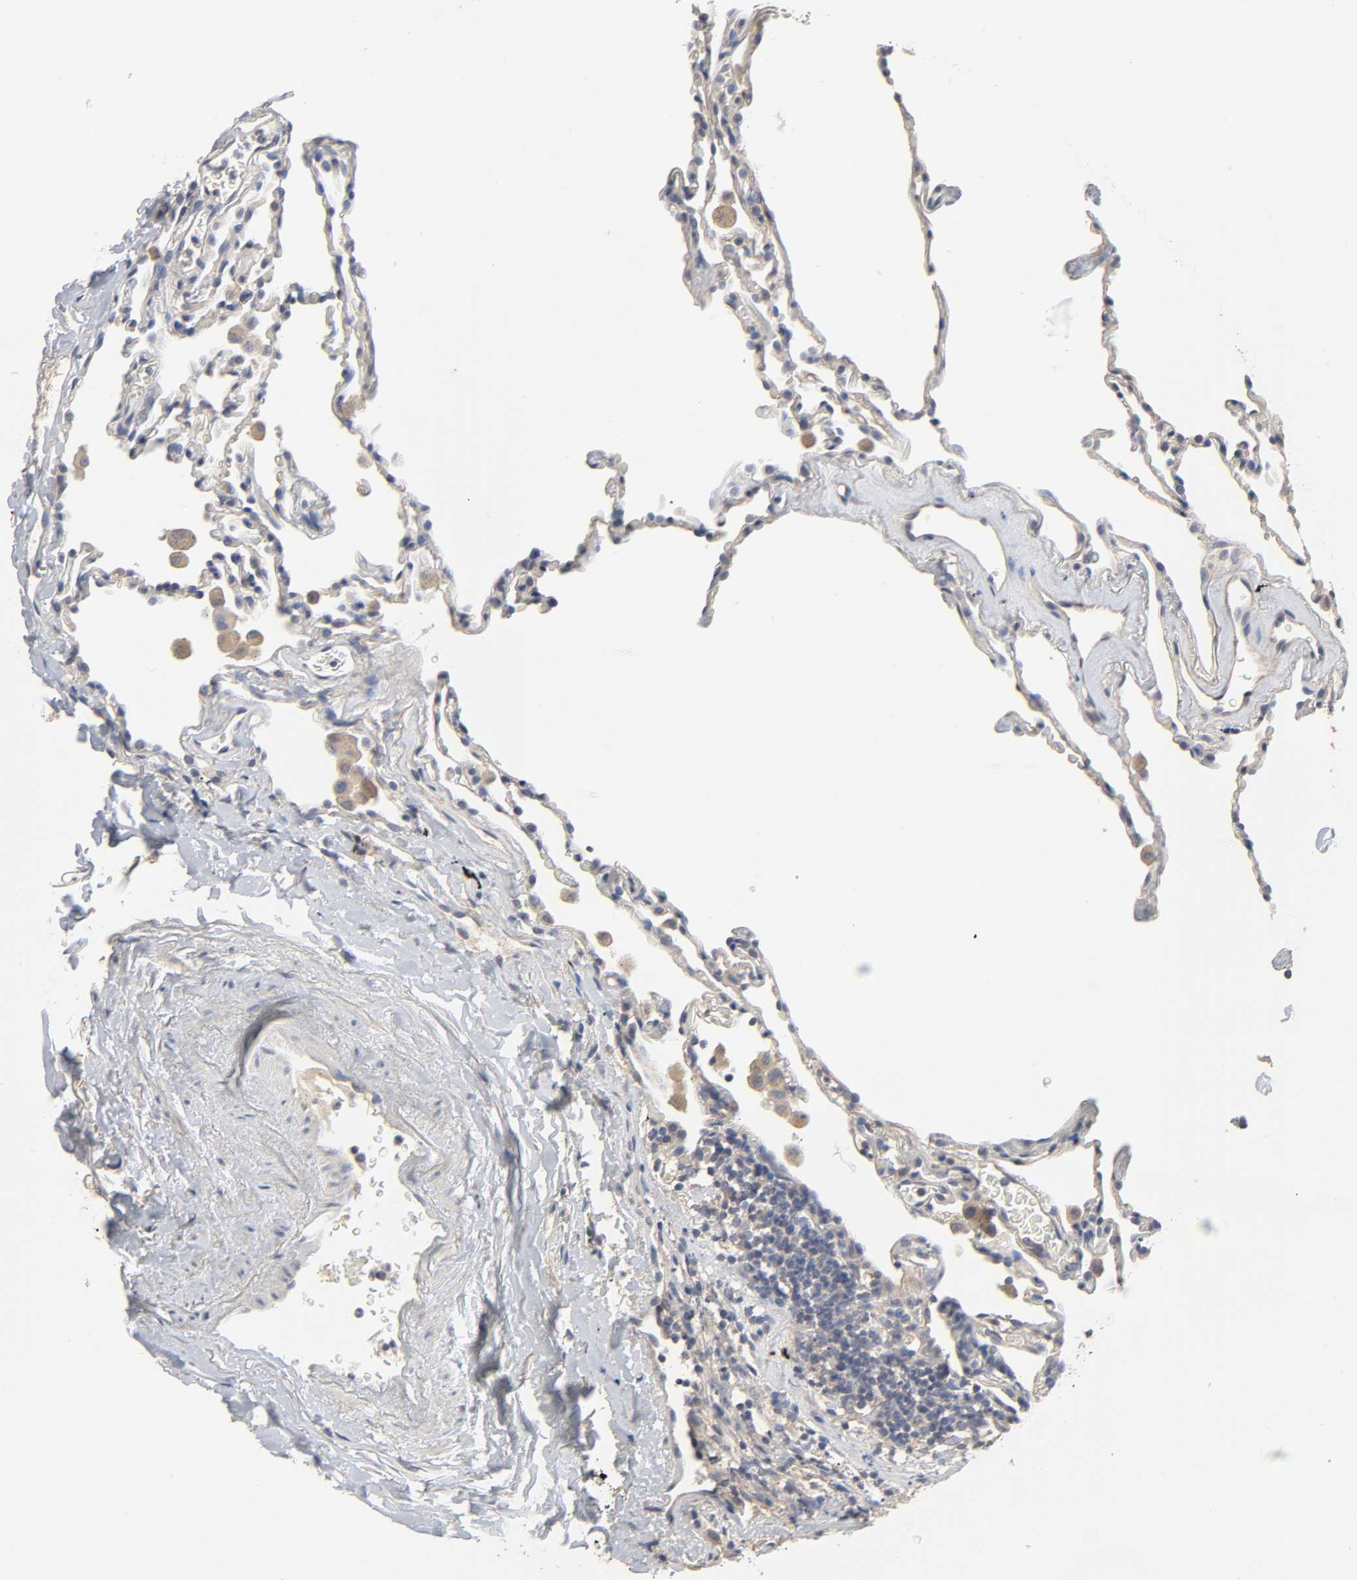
{"staining": {"intensity": "negative", "quantity": "none", "location": "none"}, "tissue": "lung", "cell_type": "Alveolar cells", "image_type": "normal", "snomed": [{"axis": "morphology", "description": "Normal tissue, NOS"}, {"axis": "morphology", "description": "Soft tissue tumor metastatic"}, {"axis": "topography", "description": "Lung"}], "caption": "IHC of normal lung demonstrates no staining in alveolar cells.", "gene": "SLC10A2", "patient": {"sex": "male", "age": 59}}